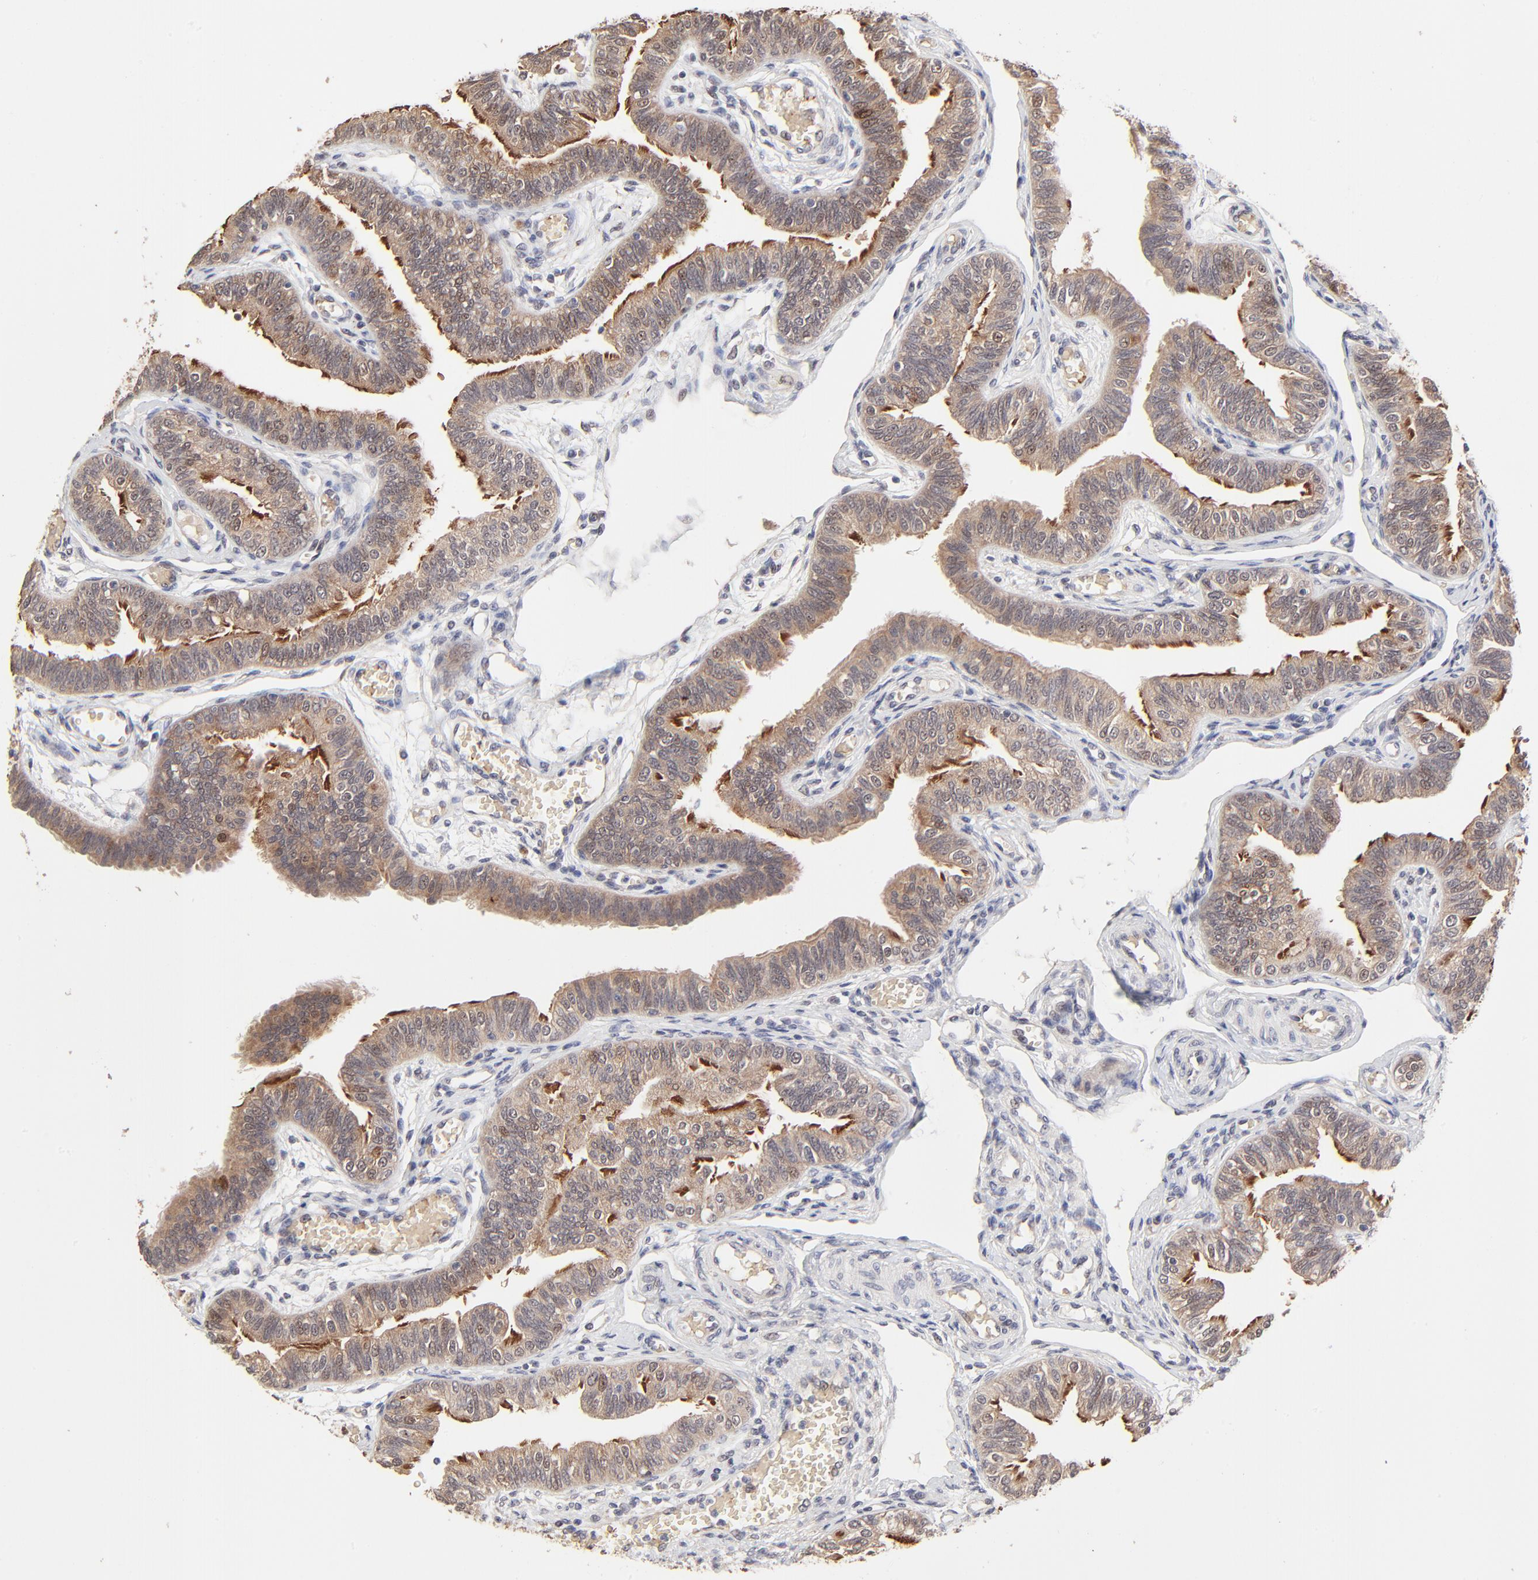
{"staining": {"intensity": "moderate", "quantity": ">75%", "location": "cytoplasmic/membranous"}, "tissue": "fallopian tube", "cell_type": "Glandular cells", "image_type": "normal", "snomed": [{"axis": "morphology", "description": "Normal tissue, NOS"}, {"axis": "morphology", "description": "Dermoid, NOS"}, {"axis": "topography", "description": "Fallopian tube"}], "caption": "Immunohistochemical staining of unremarkable human fallopian tube reveals medium levels of moderate cytoplasmic/membranous staining in approximately >75% of glandular cells.", "gene": "FRMD8", "patient": {"sex": "female", "age": 33}}